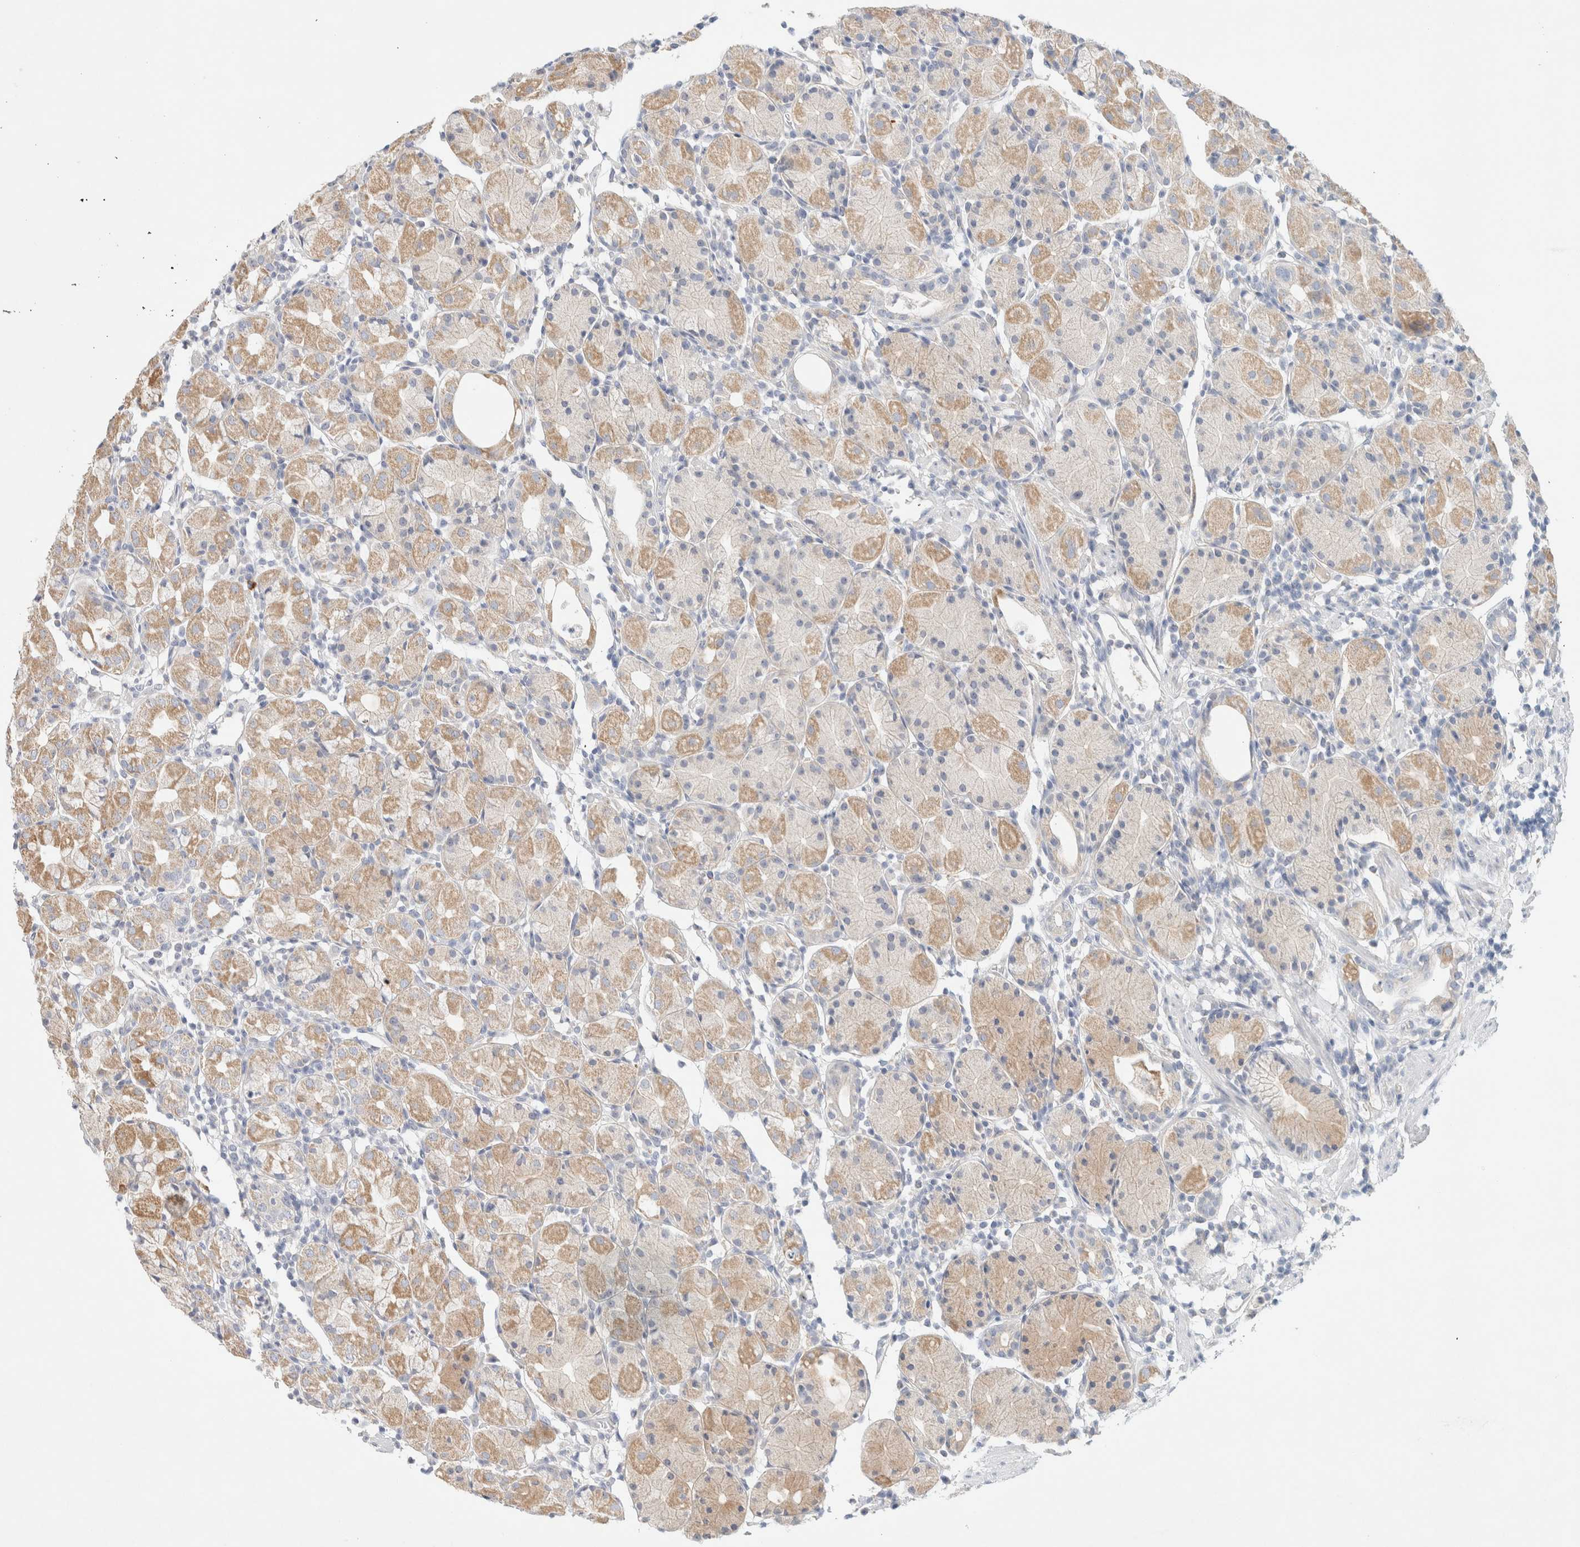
{"staining": {"intensity": "weak", "quantity": "25%-75%", "location": "cytoplasmic/membranous"}, "tissue": "stomach", "cell_type": "Glandular cells", "image_type": "normal", "snomed": [{"axis": "morphology", "description": "Normal tissue, NOS"}, {"axis": "topography", "description": "Stomach"}, {"axis": "topography", "description": "Stomach, lower"}], "caption": "High-power microscopy captured an IHC image of benign stomach, revealing weak cytoplasmic/membranous positivity in about 25%-75% of glandular cells.", "gene": "HEXD", "patient": {"sex": "female", "age": 75}}